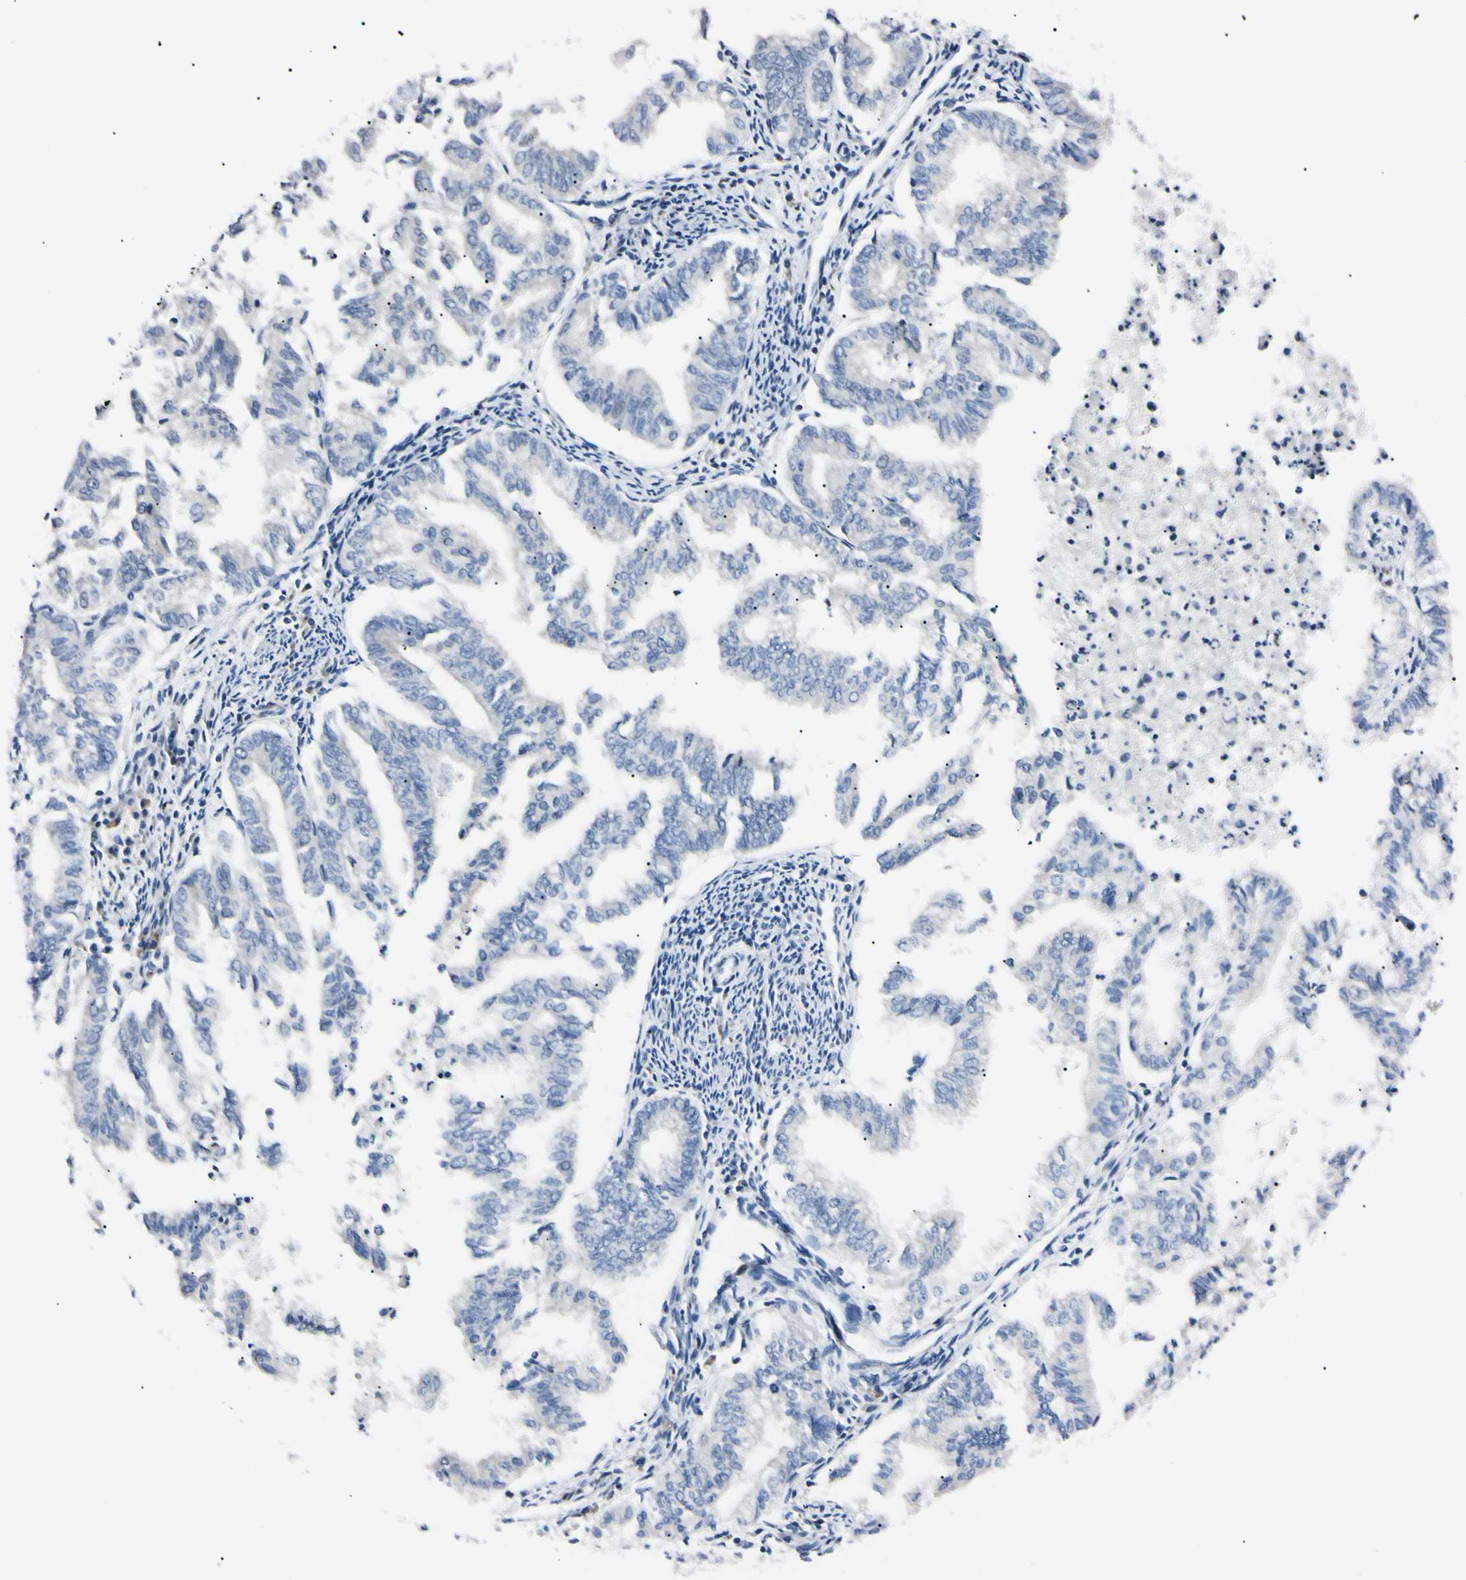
{"staining": {"intensity": "negative", "quantity": "none", "location": "none"}, "tissue": "endometrial cancer", "cell_type": "Tumor cells", "image_type": "cancer", "snomed": [{"axis": "morphology", "description": "Necrosis, NOS"}, {"axis": "morphology", "description": "Adenocarcinoma, NOS"}, {"axis": "topography", "description": "Endometrium"}], "caption": "Micrograph shows no significant protein positivity in tumor cells of endometrial cancer.", "gene": "C1orf174", "patient": {"sex": "female", "age": 79}}